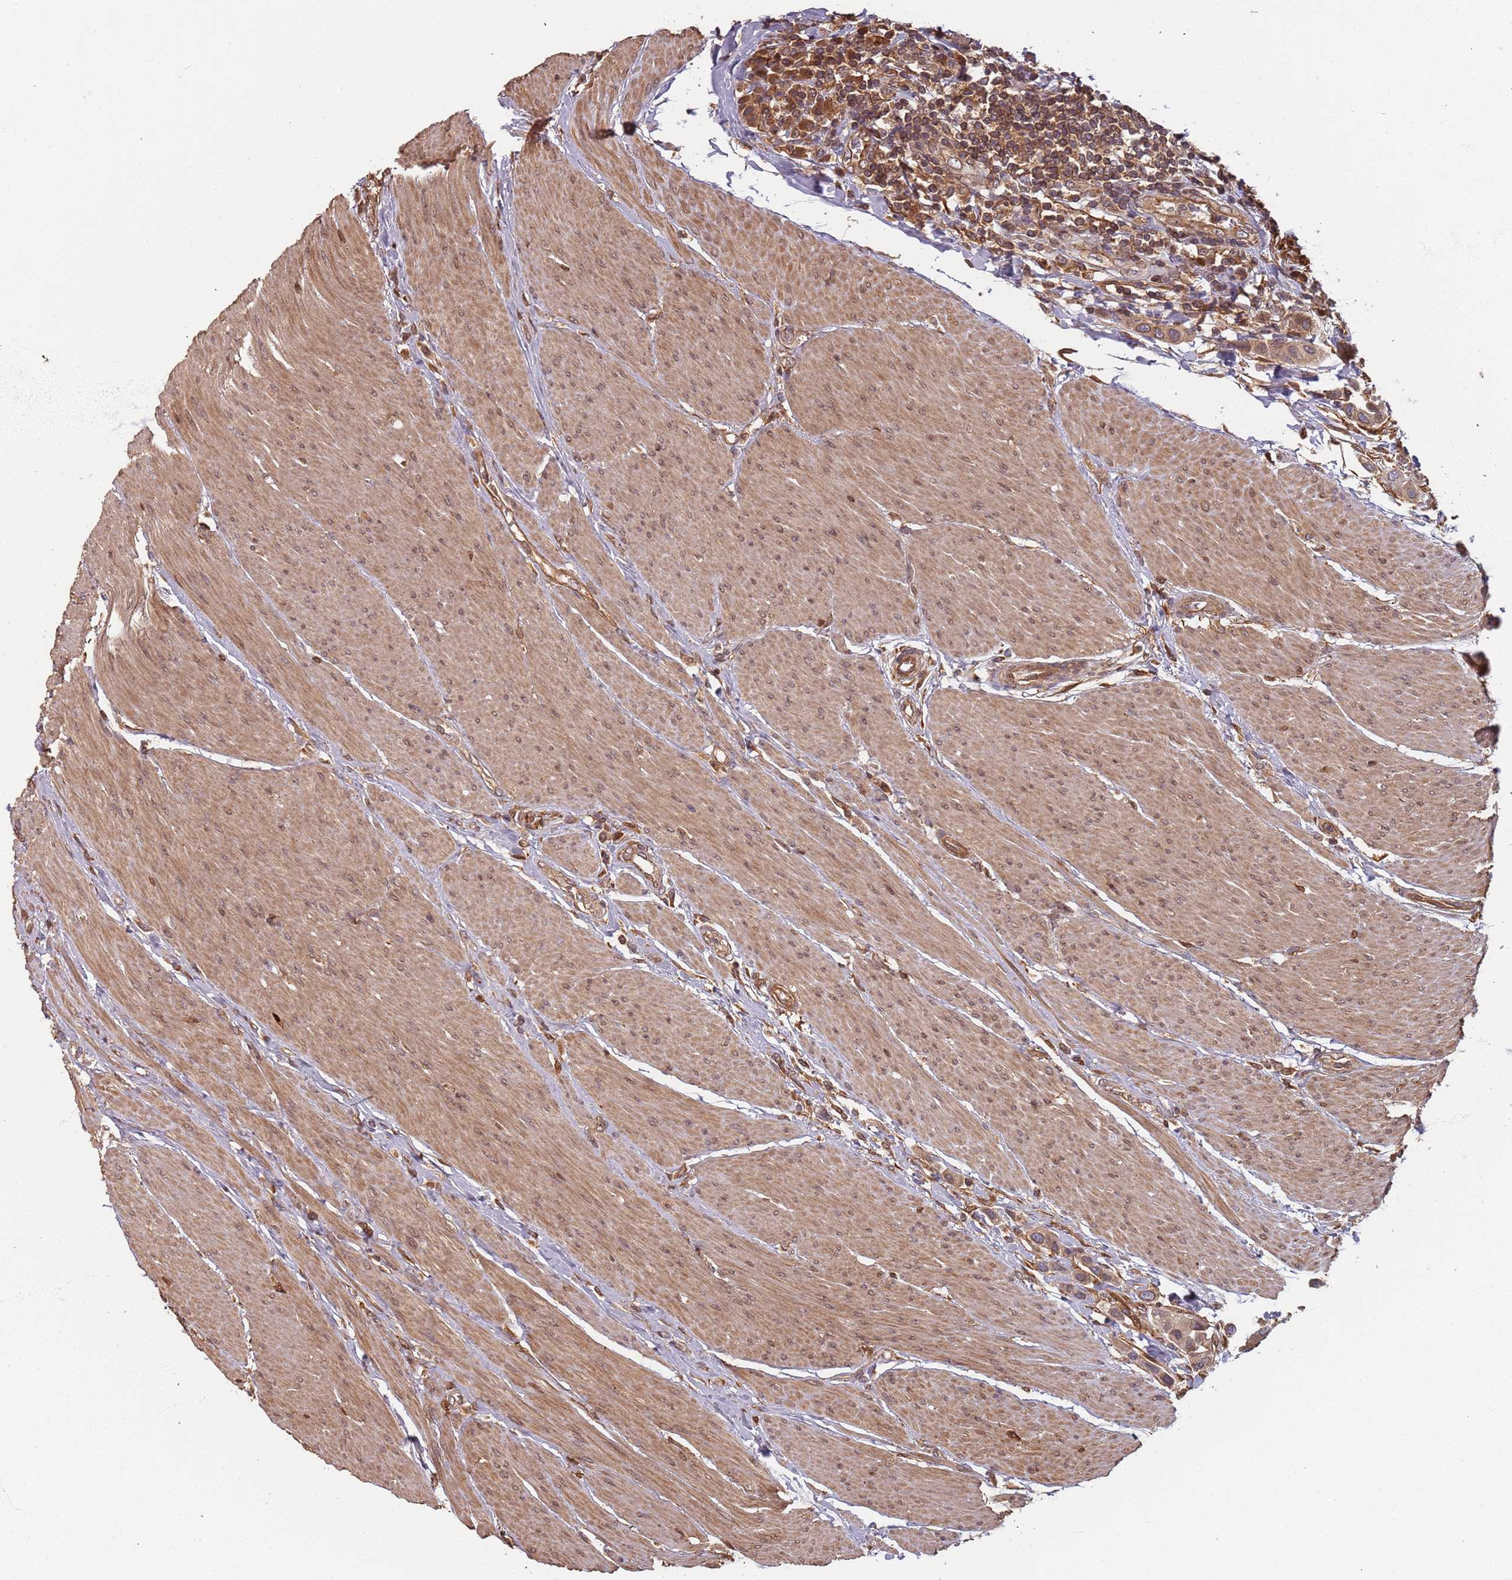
{"staining": {"intensity": "weak", "quantity": ">75%", "location": "cytoplasmic/membranous,nuclear"}, "tissue": "urothelial cancer", "cell_type": "Tumor cells", "image_type": "cancer", "snomed": [{"axis": "morphology", "description": "Urothelial carcinoma, High grade"}, {"axis": "topography", "description": "Urinary bladder"}], "caption": "Tumor cells reveal low levels of weak cytoplasmic/membranous and nuclear staining in approximately >75% of cells in human urothelial cancer.", "gene": "SDCCAG8", "patient": {"sex": "male", "age": 50}}